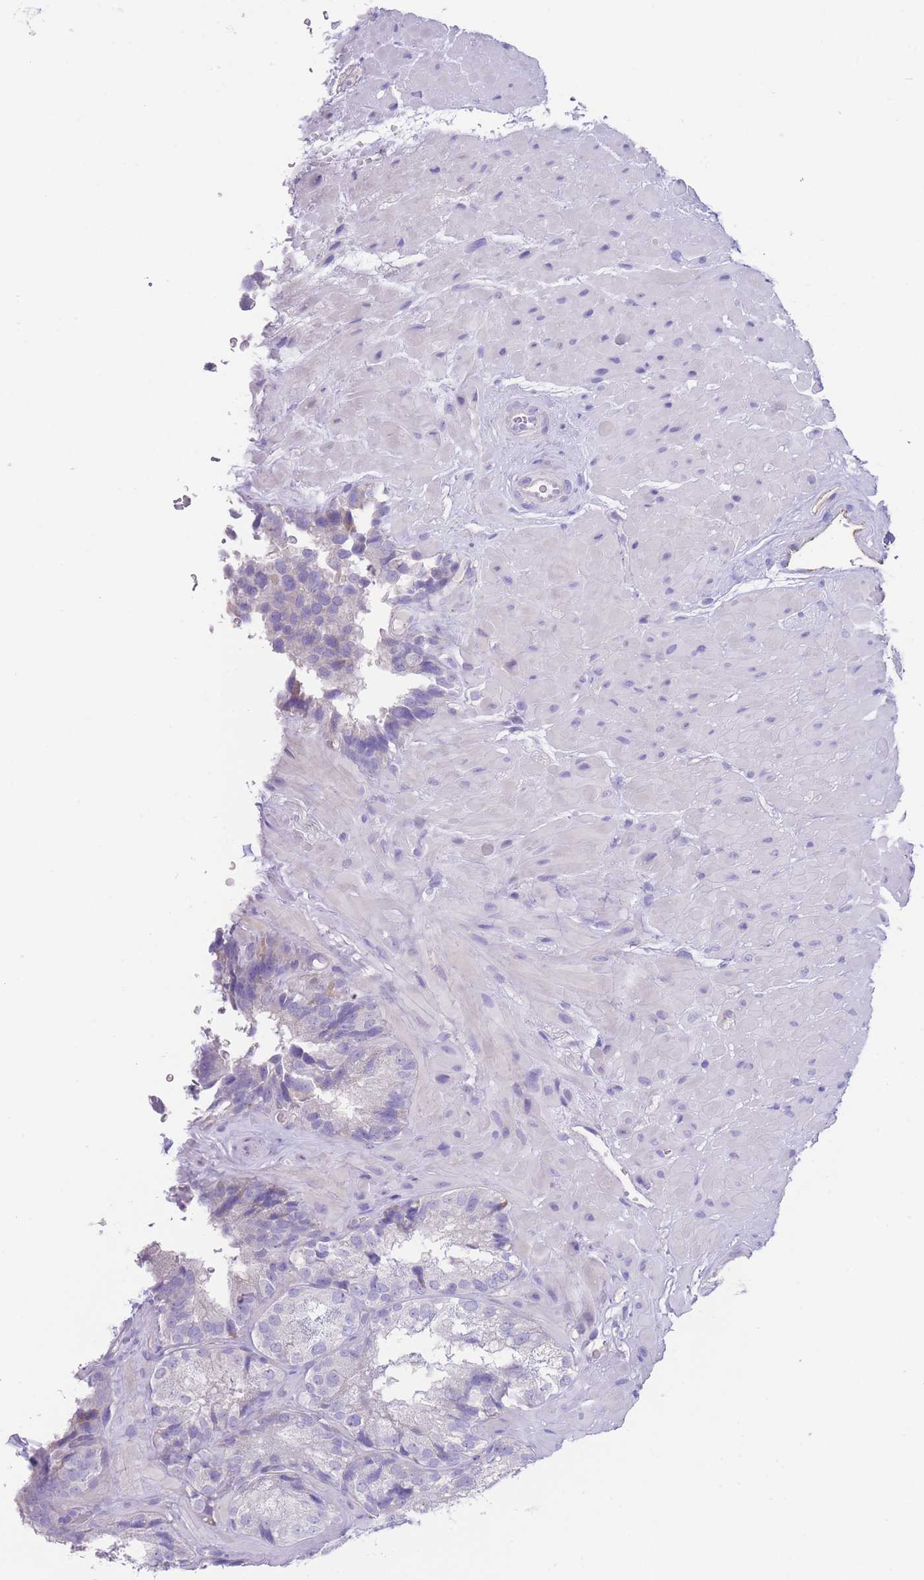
{"staining": {"intensity": "negative", "quantity": "none", "location": "none"}, "tissue": "seminal vesicle", "cell_type": "Glandular cells", "image_type": "normal", "snomed": [{"axis": "morphology", "description": "Normal tissue, NOS"}, {"axis": "topography", "description": "Seminal veicle"}], "caption": "This histopathology image is of normal seminal vesicle stained with immunohistochemistry to label a protein in brown with the nuclei are counter-stained blue. There is no expression in glandular cells.", "gene": "DET1", "patient": {"sex": "male", "age": 58}}